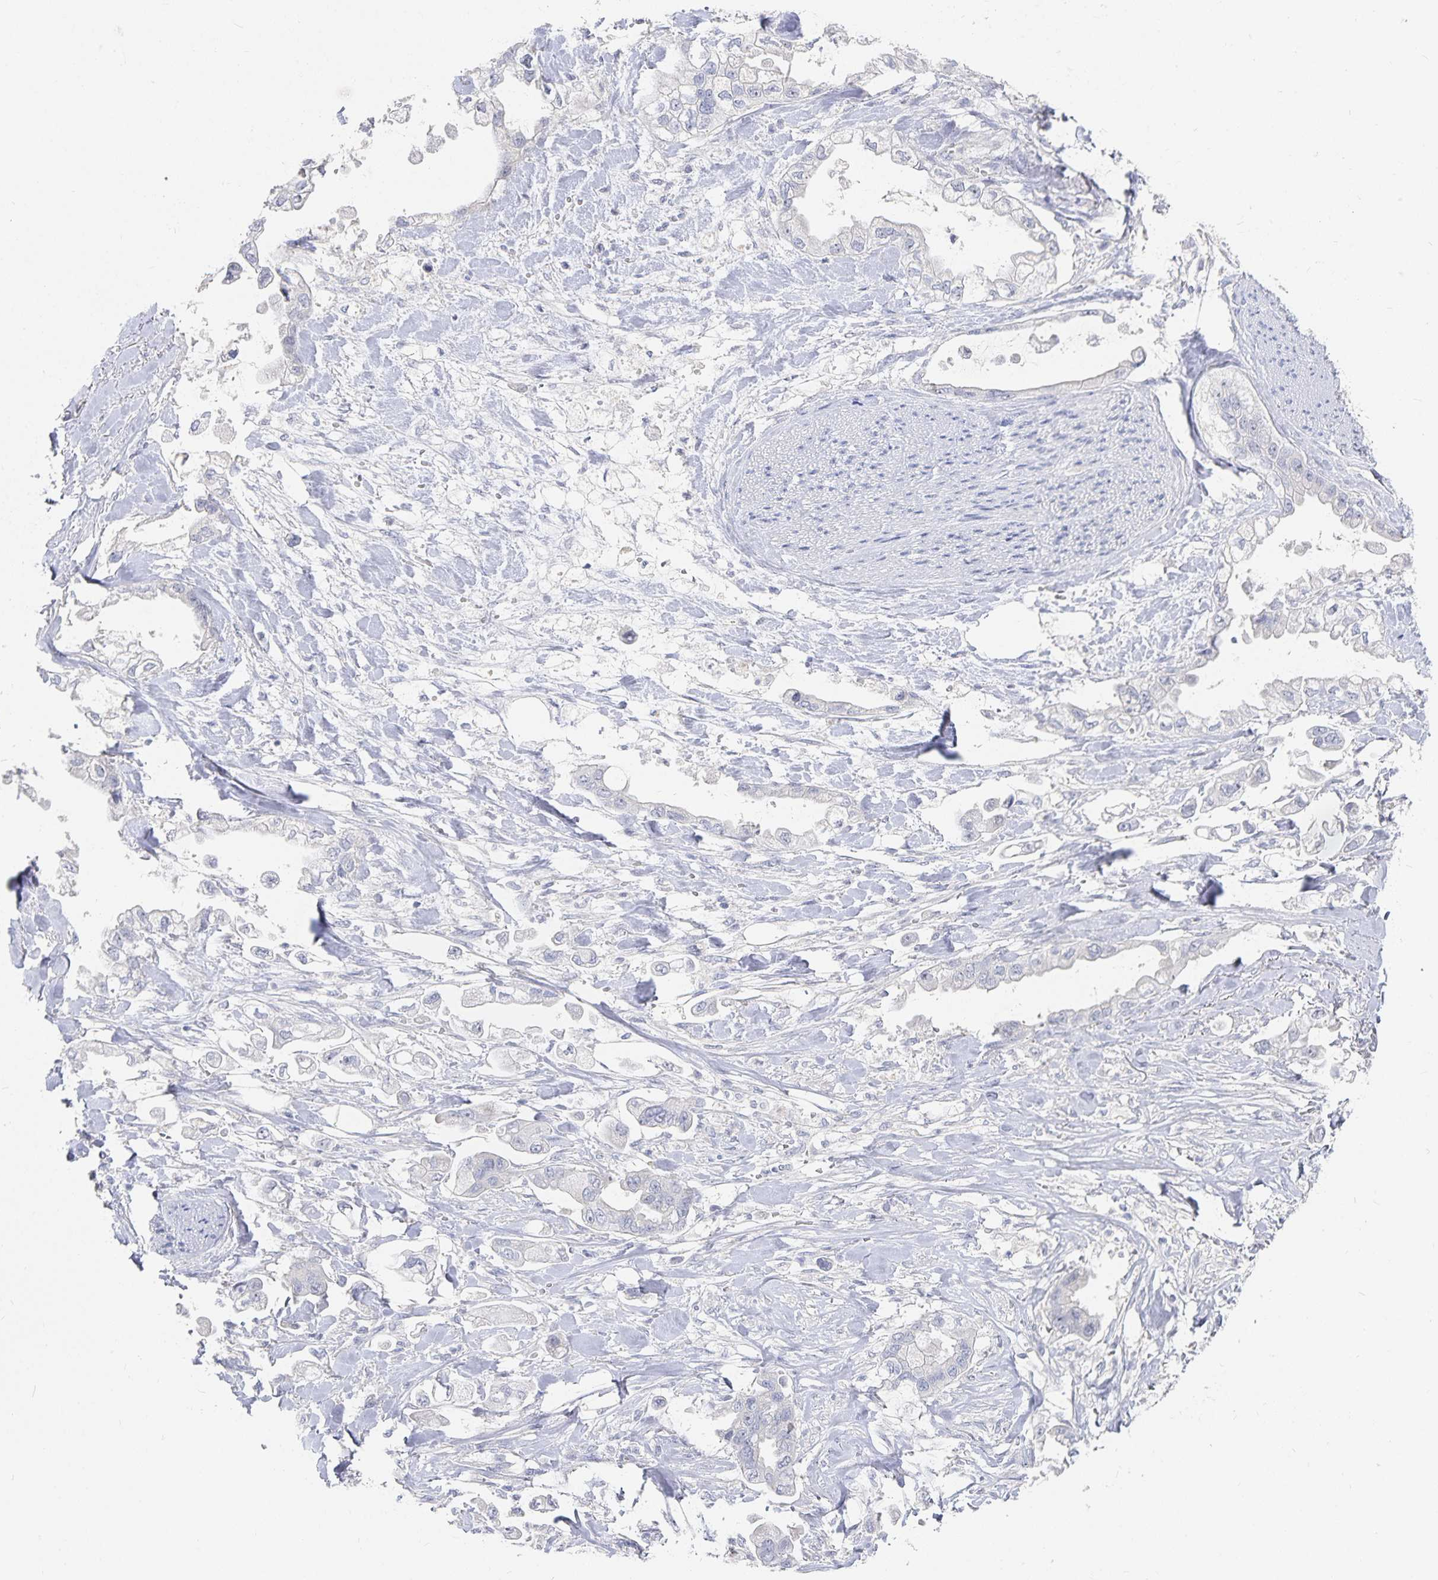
{"staining": {"intensity": "negative", "quantity": "none", "location": "none"}, "tissue": "stomach cancer", "cell_type": "Tumor cells", "image_type": "cancer", "snomed": [{"axis": "morphology", "description": "Adenocarcinoma, NOS"}, {"axis": "topography", "description": "Stomach"}], "caption": "Immunohistochemical staining of stomach cancer demonstrates no significant staining in tumor cells.", "gene": "DNAH9", "patient": {"sex": "male", "age": 62}}